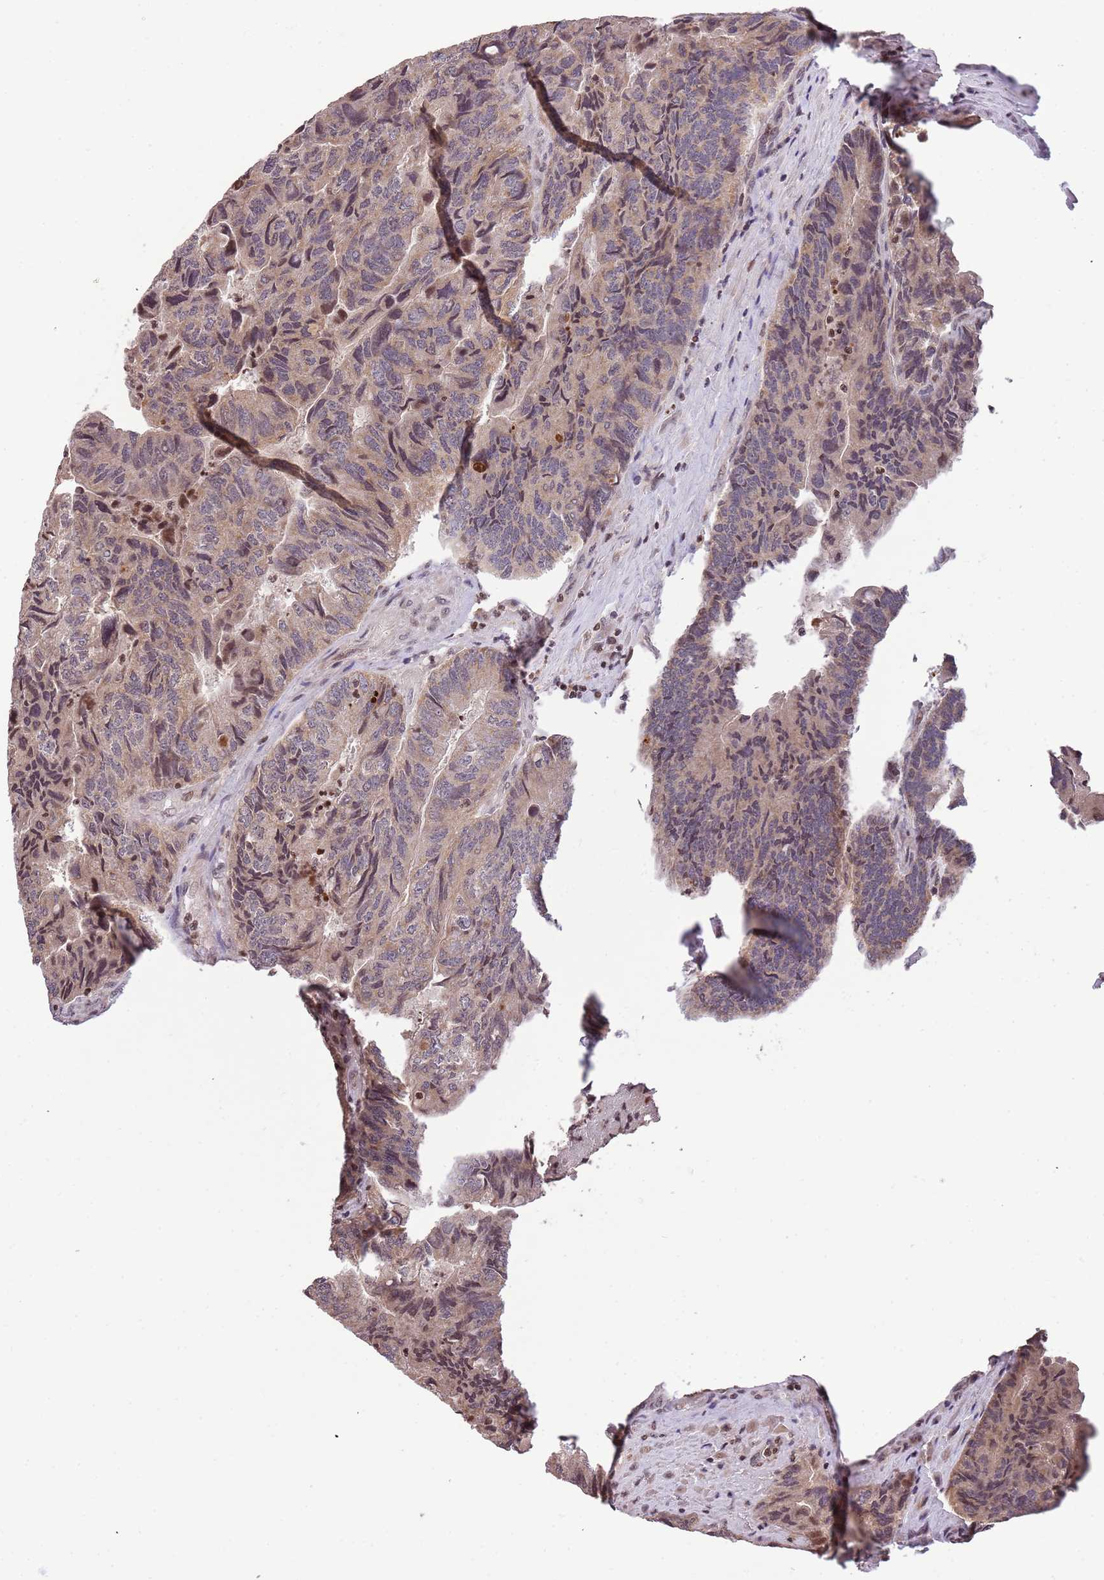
{"staining": {"intensity": "weak", "quantity": ">75%", "location": "cytoplasmic/membranous,nuclear"}, "tissue": "colorectal cancer", "cell_type": "Tumor cells", "image_type": "cancer", "snomed": [{"axis": "morphology", "description": "Adenocarcinoma, NOS"}, {"axis": "topography", "description": "Colon"}], "caption": "There is low levels of weak cytoplasmic/membranous and nuclear expression in tumor cells of colorectal cancer, as demonstrated by immunohistochemical staining (brown color).", "gene": "SAMSN1", "patient": {"sex": "female", "age": 67}}